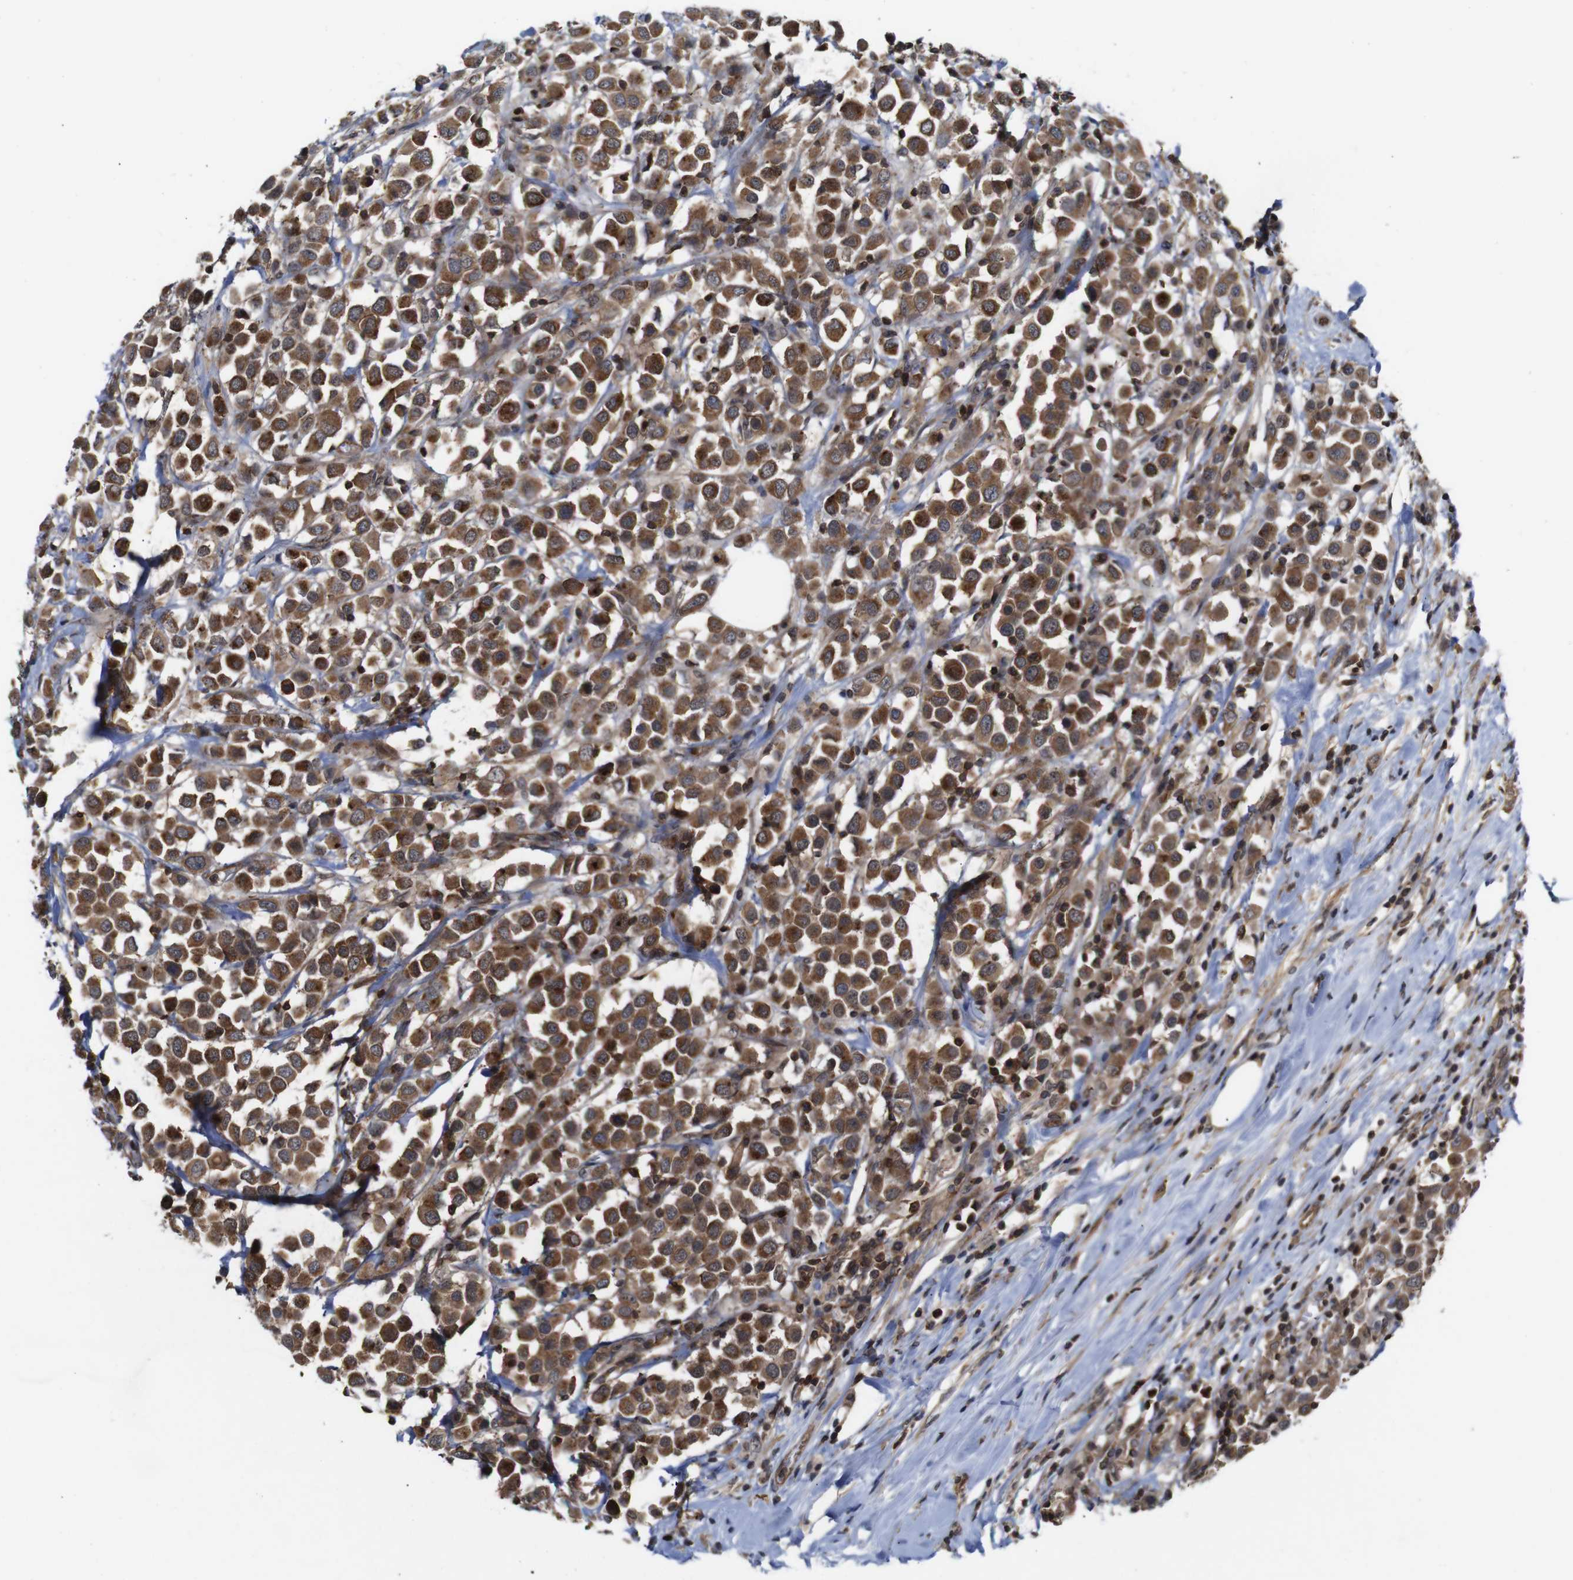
{"staining": {"intensity": "moderate", "quantity": ">75%", "location": "cytoplasmic/membranous"}, "tissue": "breast cancer", "cell_type": "Tumor cells", "image_type": "cancer", "snomed": [{"axis": "morphology", "description": "Duct carcinoma"}, {"axis": "topography", "description": "Breast"}], "caption": "IHC of human infiltrating ductal carcinoma (breast) demonstrates medium levels of moderate cytoplasmic/membranous expression in approximately >75% of tumor cells.", "gene": "NANOS1", "patient": {"sex": "female", "age": 61}}